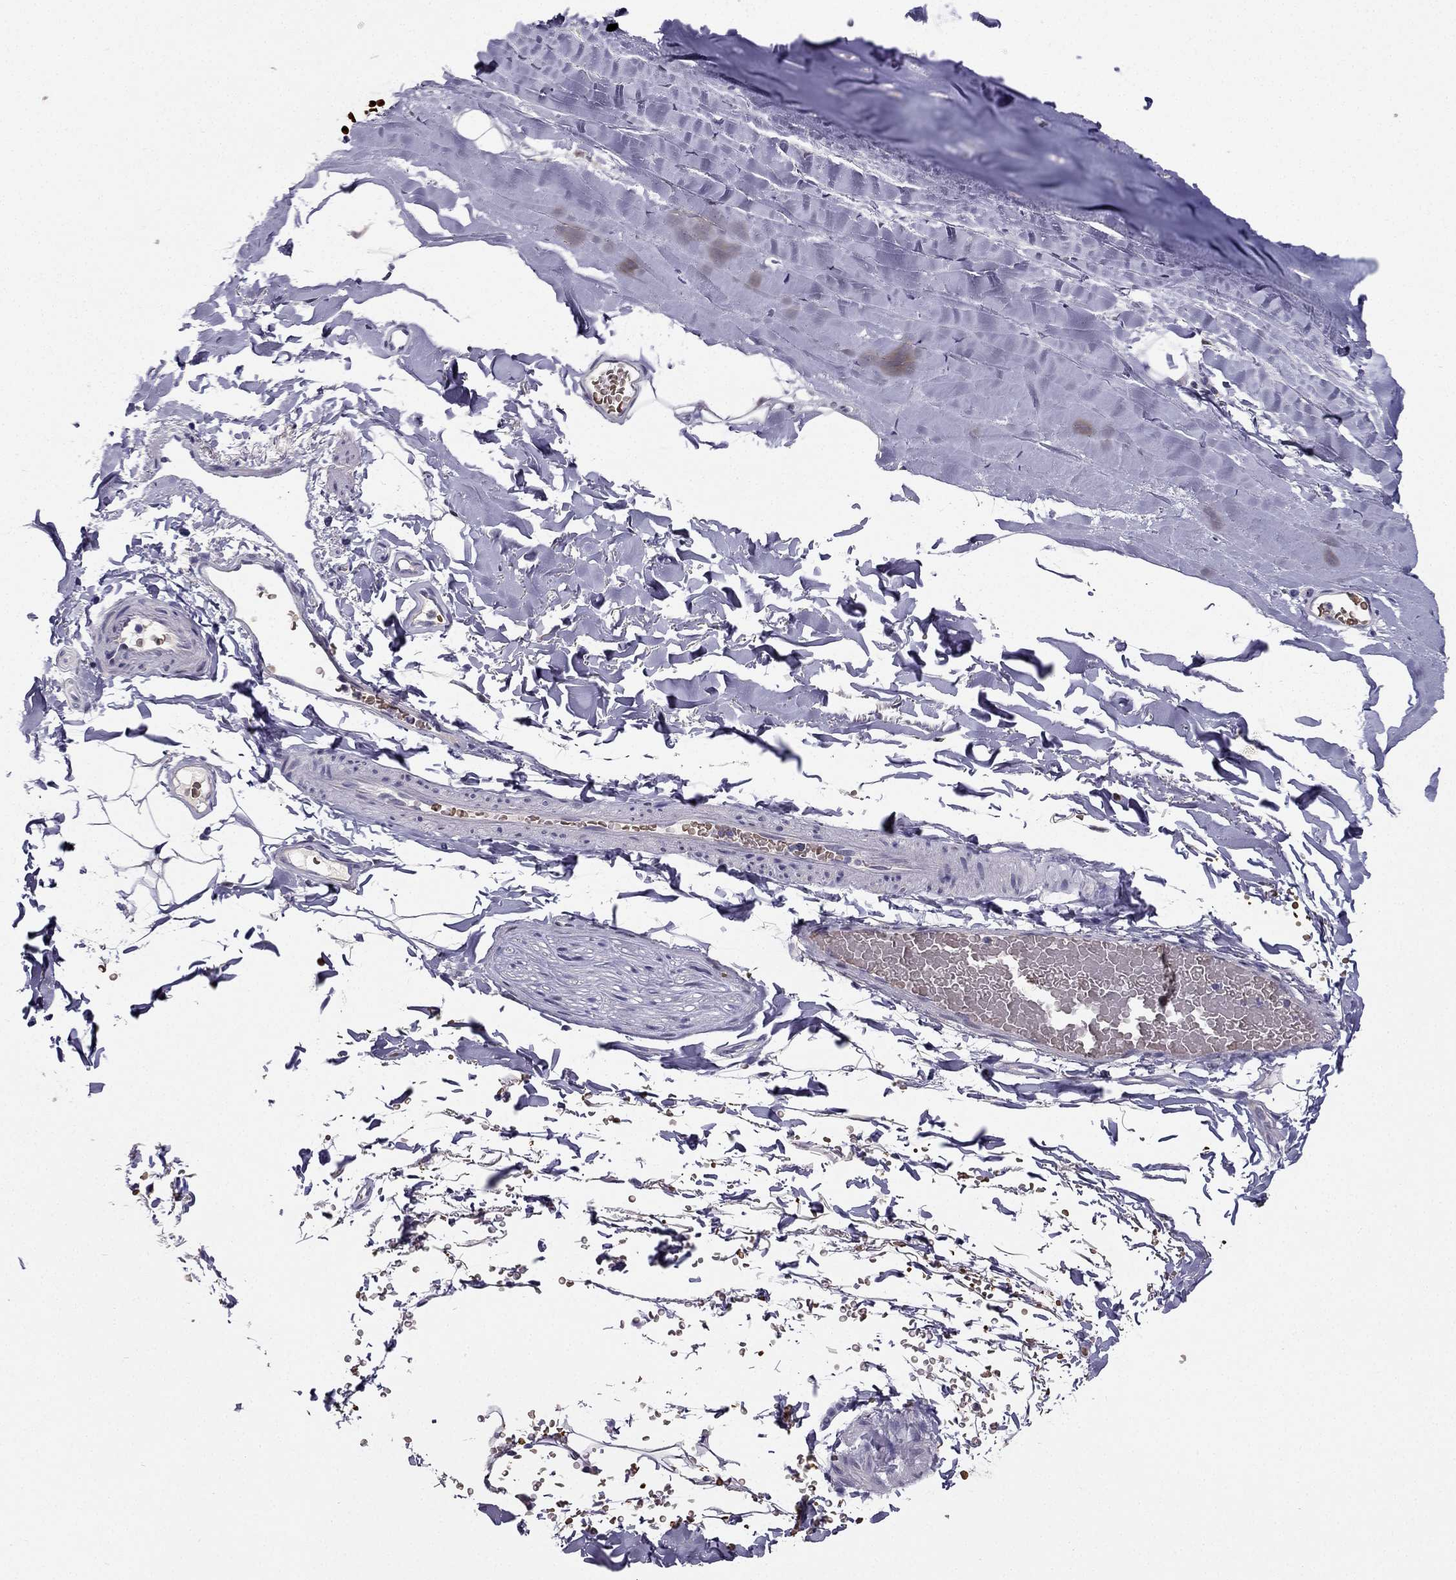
{"staining": {"intensity": "negative", "quantity": "none", "location": "none"}, "tissue": "adipose tissue", "cell_type": "Adipocytes", "image_type": "normal", "snomed": [{"axis": "morphology", "description": "Normal tissue, NOS"}, {"axis": "topography", "description": "Lymph node"}, {"axis": "topography", "description": "Bronchus"}], "caption": "Adipocytes show no significant protein expression in normal adipose tissue.", "gene": "RSPH14", "patient": {"sex": "female", "age": 70}}